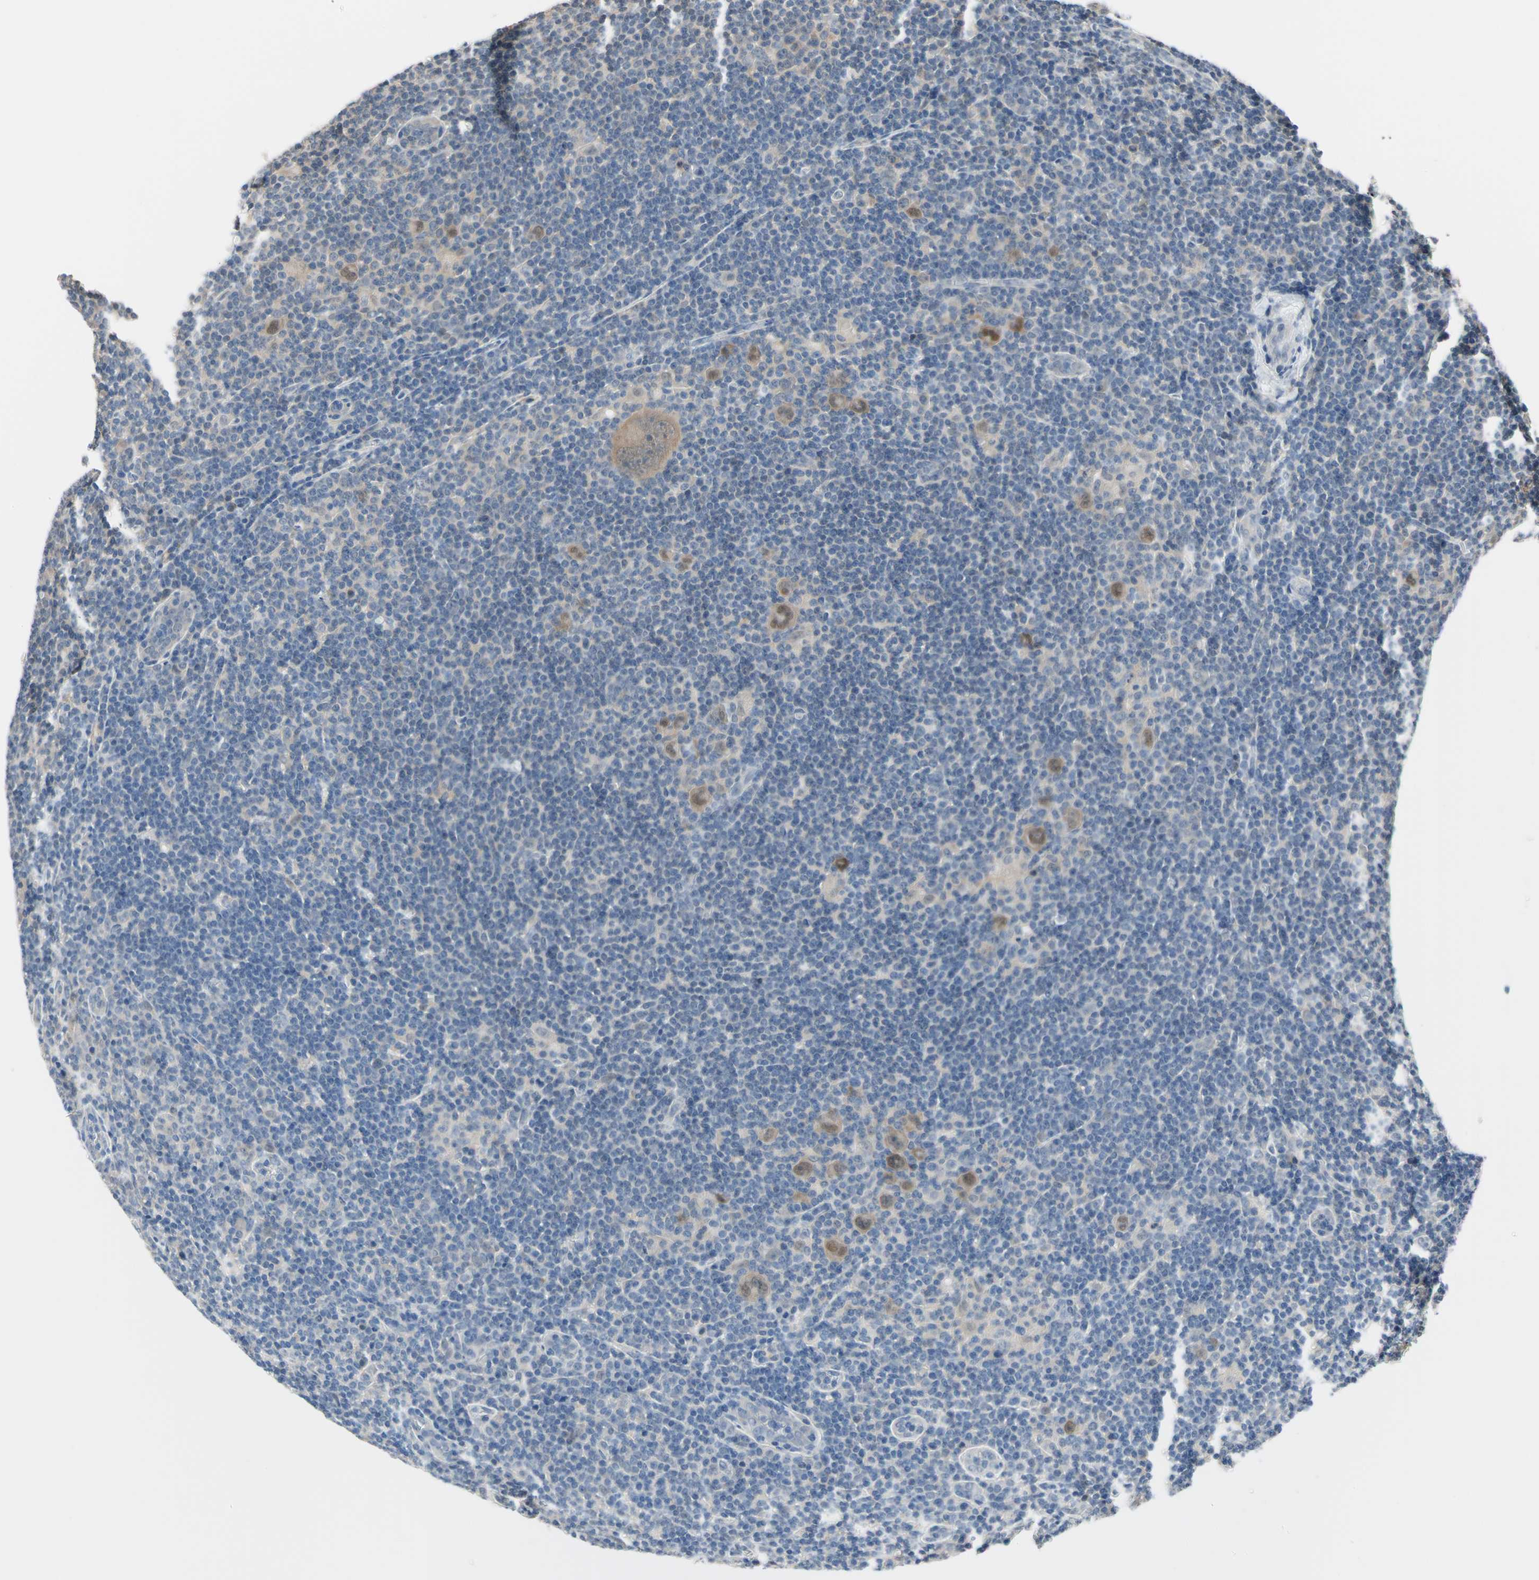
{"staining": {"intensity": "moderate", "quantity": ">75%", "location": "cytoplasmic/membranous,nuclear"}, "tissue": "lymphoma", "cell_type": "Tumor cells", "image_type": "cancer", "snomed": [{"axis": "morphology", "description": "Hodgkin's disease, NOS"}, {"axis": "topography", "description": "Lymph node"}], "caption": "The image shows immunohistochemical staining of lymphoma. There is moderate cytoplasmic/membranous and nuclear expression is identified in approximately >75% of tumor cells.", "gene": "HSPA4", "patient": {"sex": "female", "age": 57}}